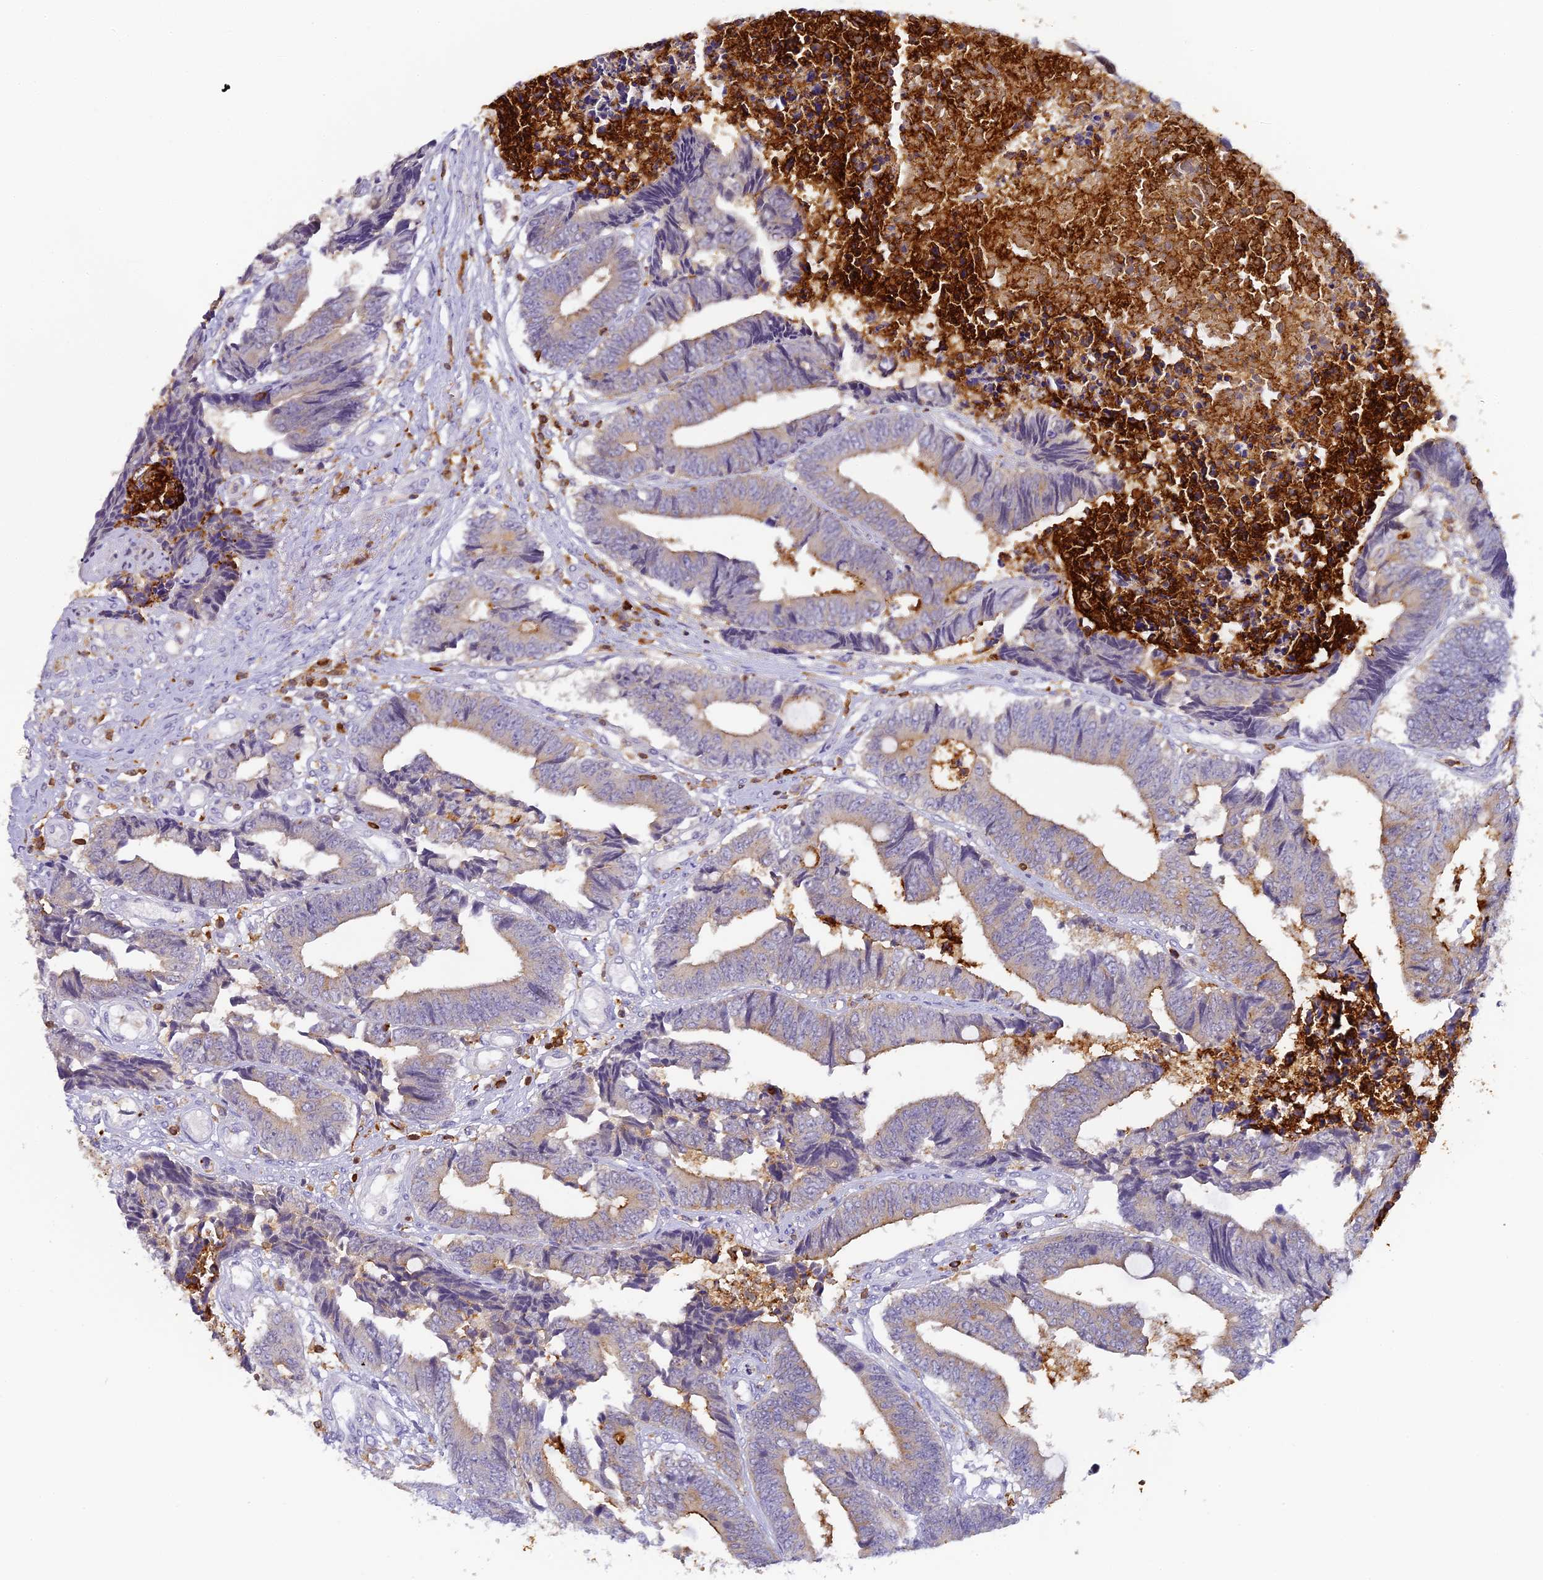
{"staining": {"intensity": "moderate", "quantity": "<25%", "location": "cytoplasmic/membranous"}, "tissue": "colorectal cancer", "cell_type": "Tumor cells", "image_type": "cancer", "snomed": [{"axis": "morphology", "description": "Adenocarcinoma, NOS"}, {"axis": "topography", "description": "Rectum"}], "caption": "Immunohistochemistry (IHC) micrograph of colorectal adenocarcinoma stained for a protein (brown), which demonstrates low levels of moderate cytoplasmic/membranous expression in approximately <25% of tumor cells.", "gene": "FYB1", "patient": {"sex": "male", "age": 84}}